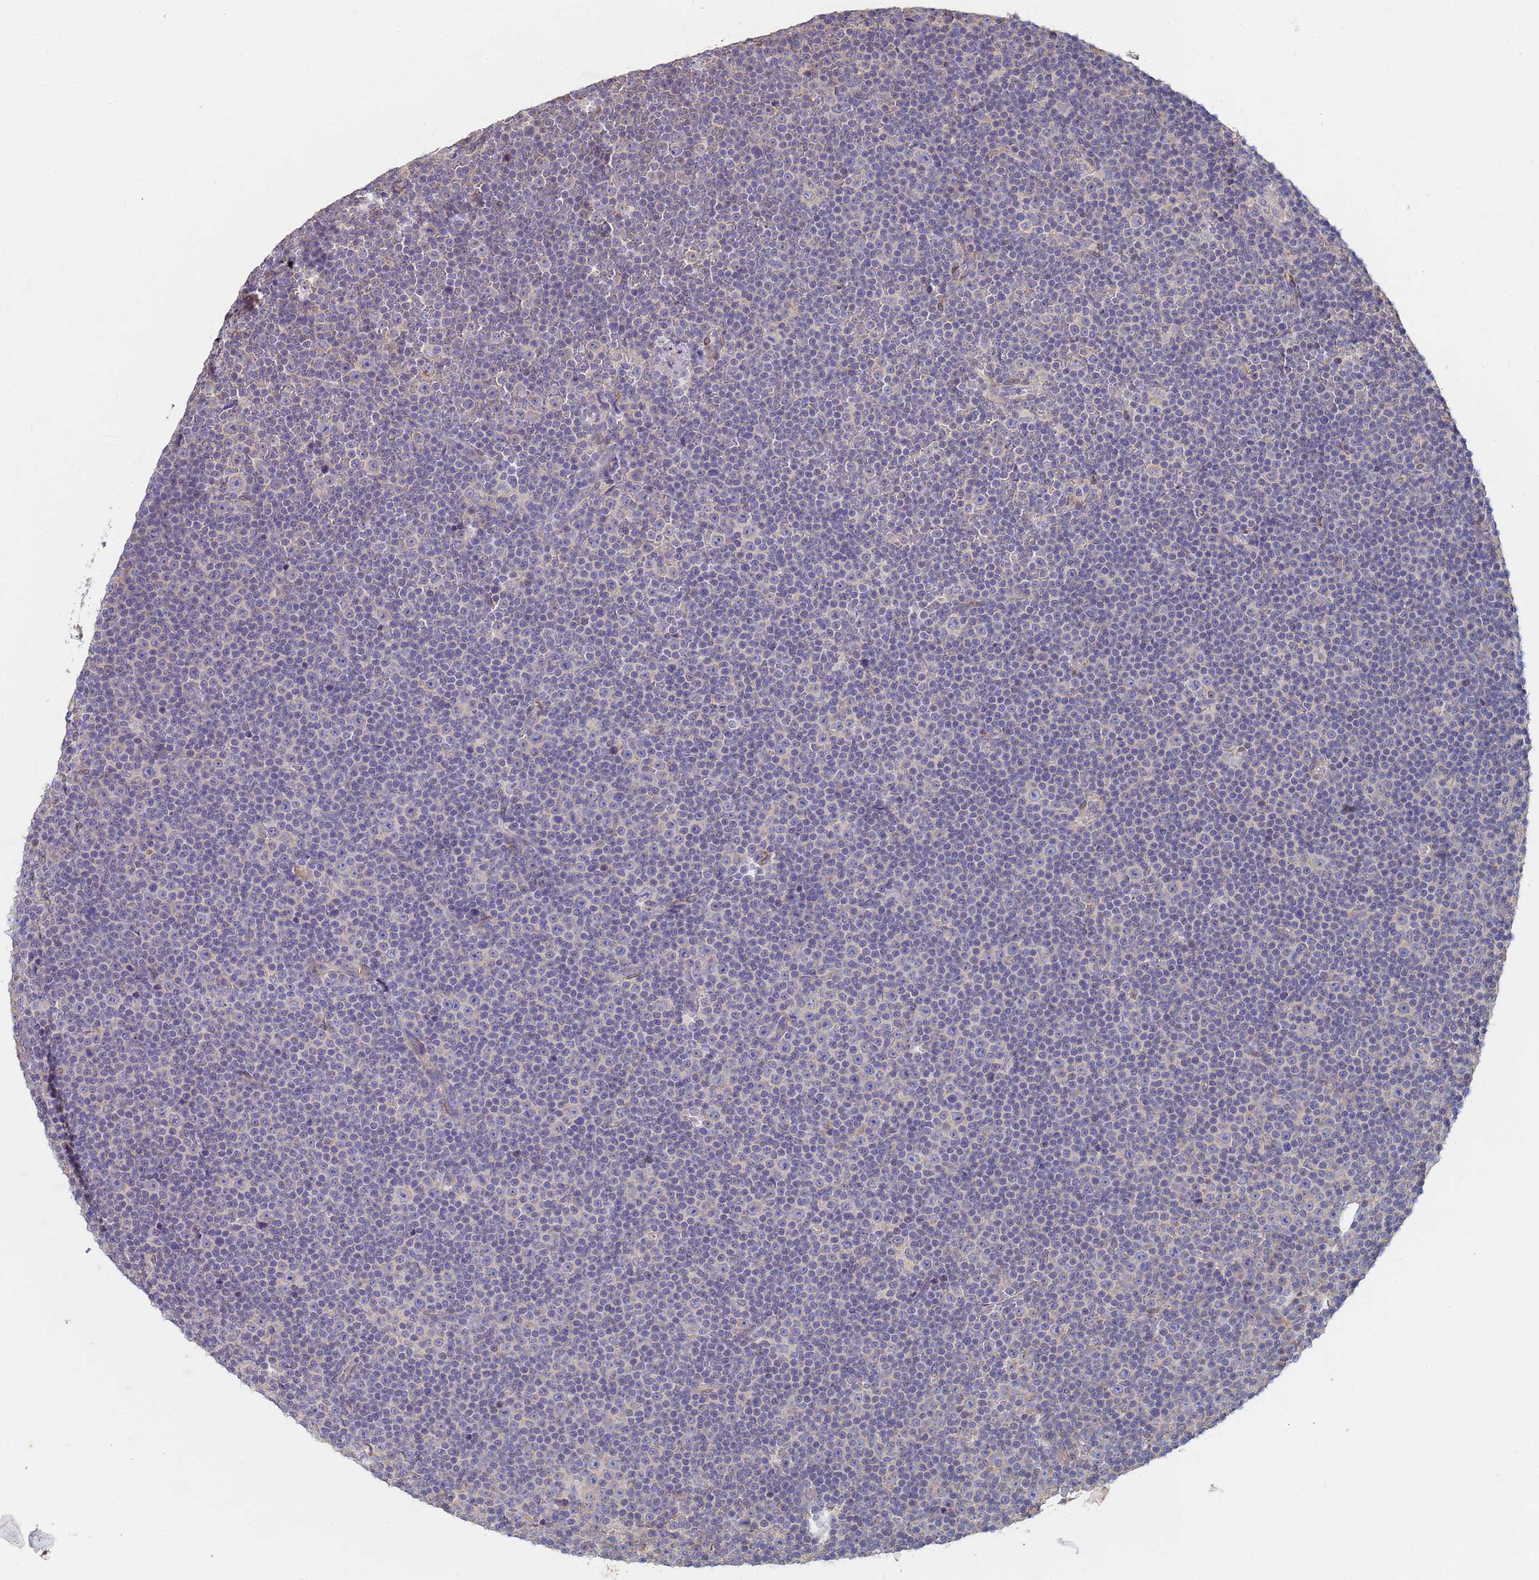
{"staining": {"intensity": "negative", "quantity": "none", "location": "none"}, "tissue": "lymphoma", "cell_type": "Tumor cells", "image_type": "cancer", "snomed": [{"axis": "morphology", "description": "Malignant lymphoma, non-Hodgkin's type, Low grade"}, {"axis": "topography", "description": "Lymph node"}], "caption": "A high-resolution micrograph shows immunohistochemistry (IHC) staining of low-grade malignant lymphoma, non-Hodgkin's type, which reveals no significant positivity in tumor cells.", "gene": "C5orf34", "patient": {"sex": "female", "age": 67}}